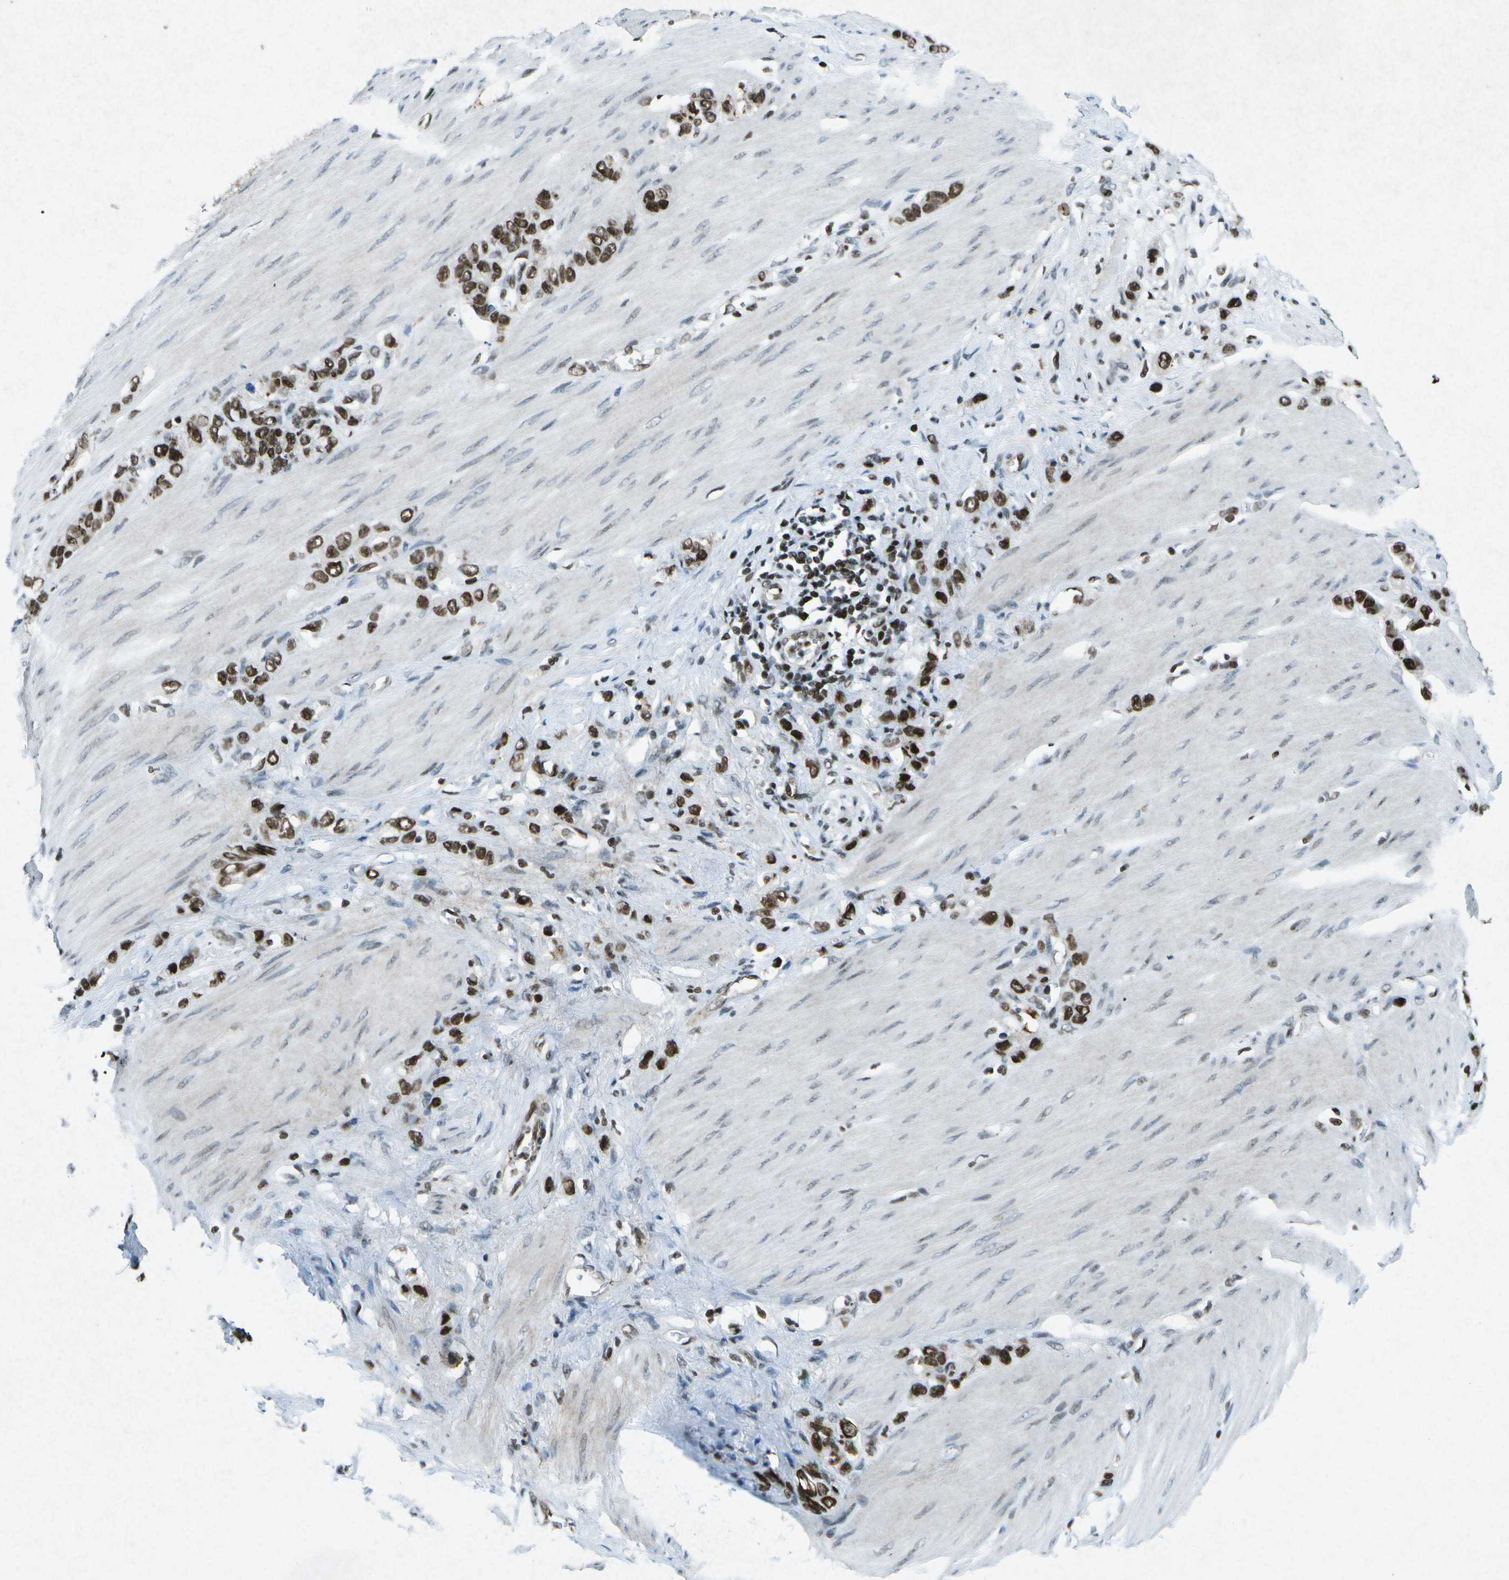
{"staining": {"intensity": "strong", "quantity": ">75%", "location": "nuclear"}, "tissue": "stomach cancer", "cell_type": "Tumor cells", "image_type": "cancer", "snomed": [{"axis": "morphology", "description": "Adenocarcinoma, NOS"}, {"axis": "morphology", "description": "Adenocarcinoma, High grade"}, {"axis": "topography", "description": "Stomach, upper"}, {"axis": "topography", "description": "Stomach, lower"}], "caption": "Immunohistochemistry (IHC) of human stomach cancer displays high levels of strong nuclear expression in about >75% of tumor cells.", "gene": "MTA2", "patient": {"sex": "female", "age": 65}}